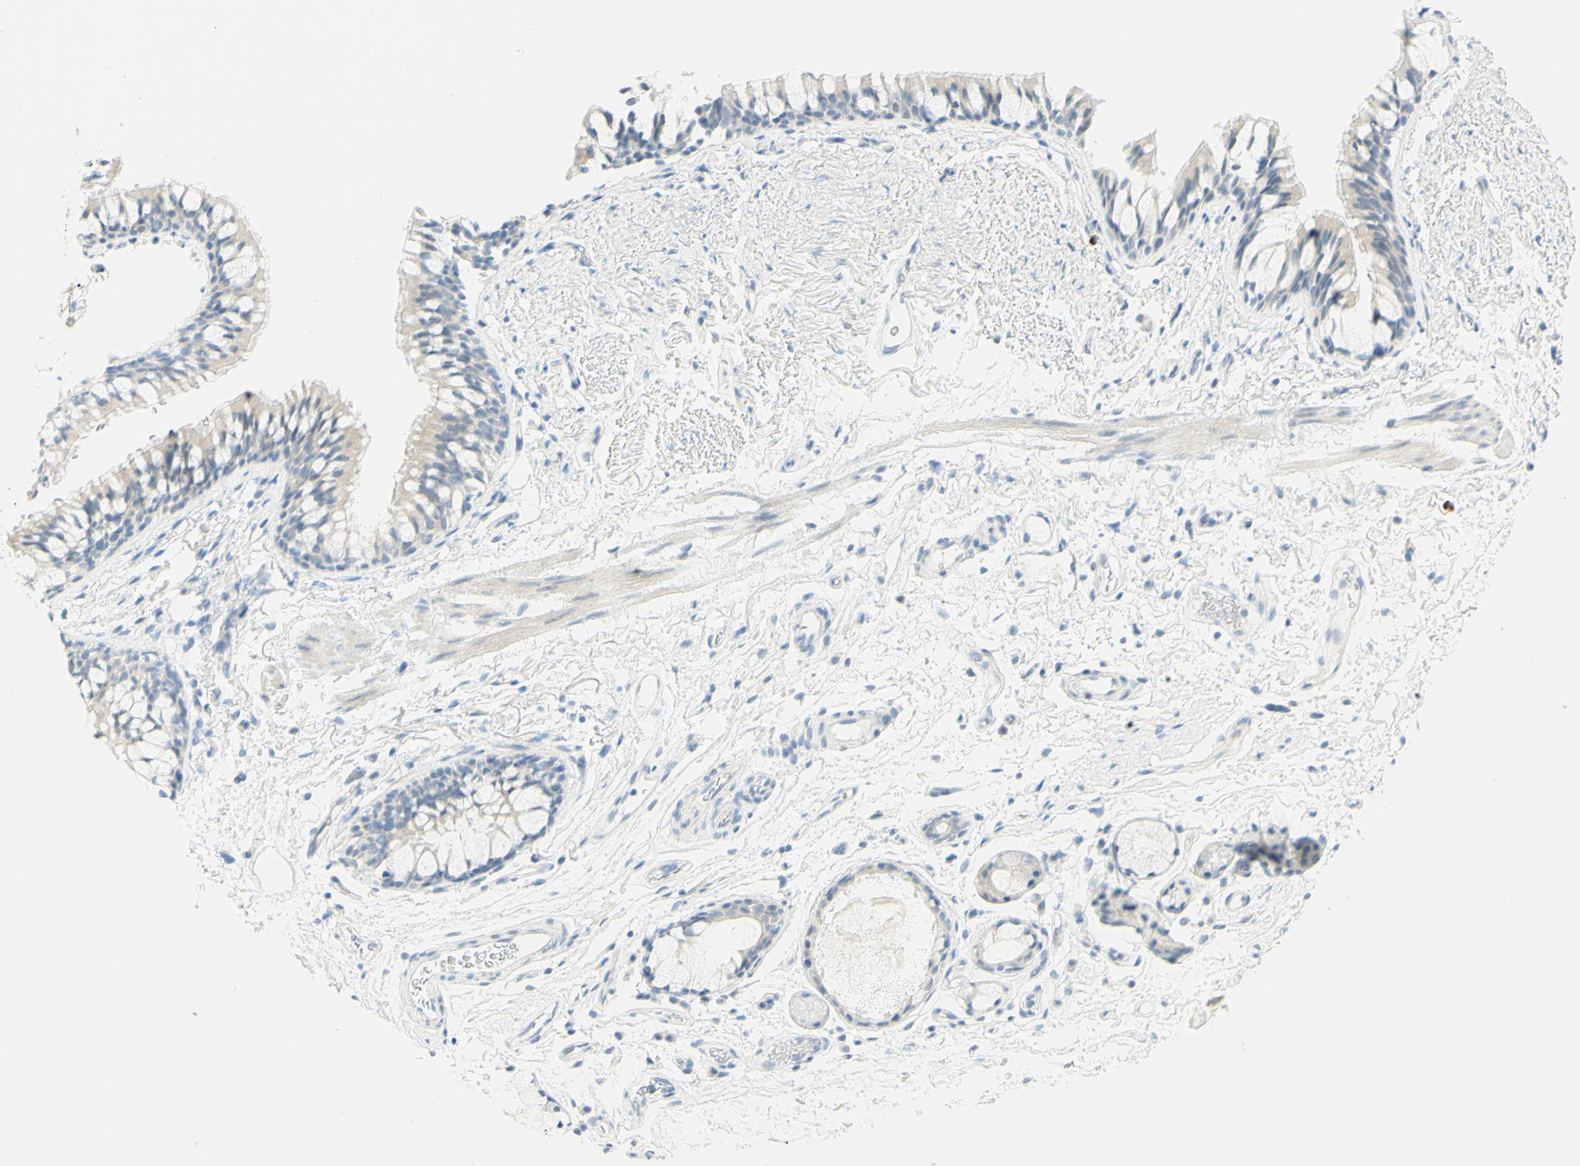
{"staining": {"intensity": "negative", "quantity": "none", "location": "none"}, "tissue": "adipose tissue", "cell_type": "Adipocytes", "image_type": "normal", "snomed": [{"axis": "morphology", "description": "Normal tissue, NOS"}, {"axis": "topography", "description": "Bronchus"}], "caption": "A histopathology image of adipose tissue stained for a protein shows no brown staining in adipocytes.", "gene": "TMEM132D", "patient": {"sex": "female", "age": 73}}